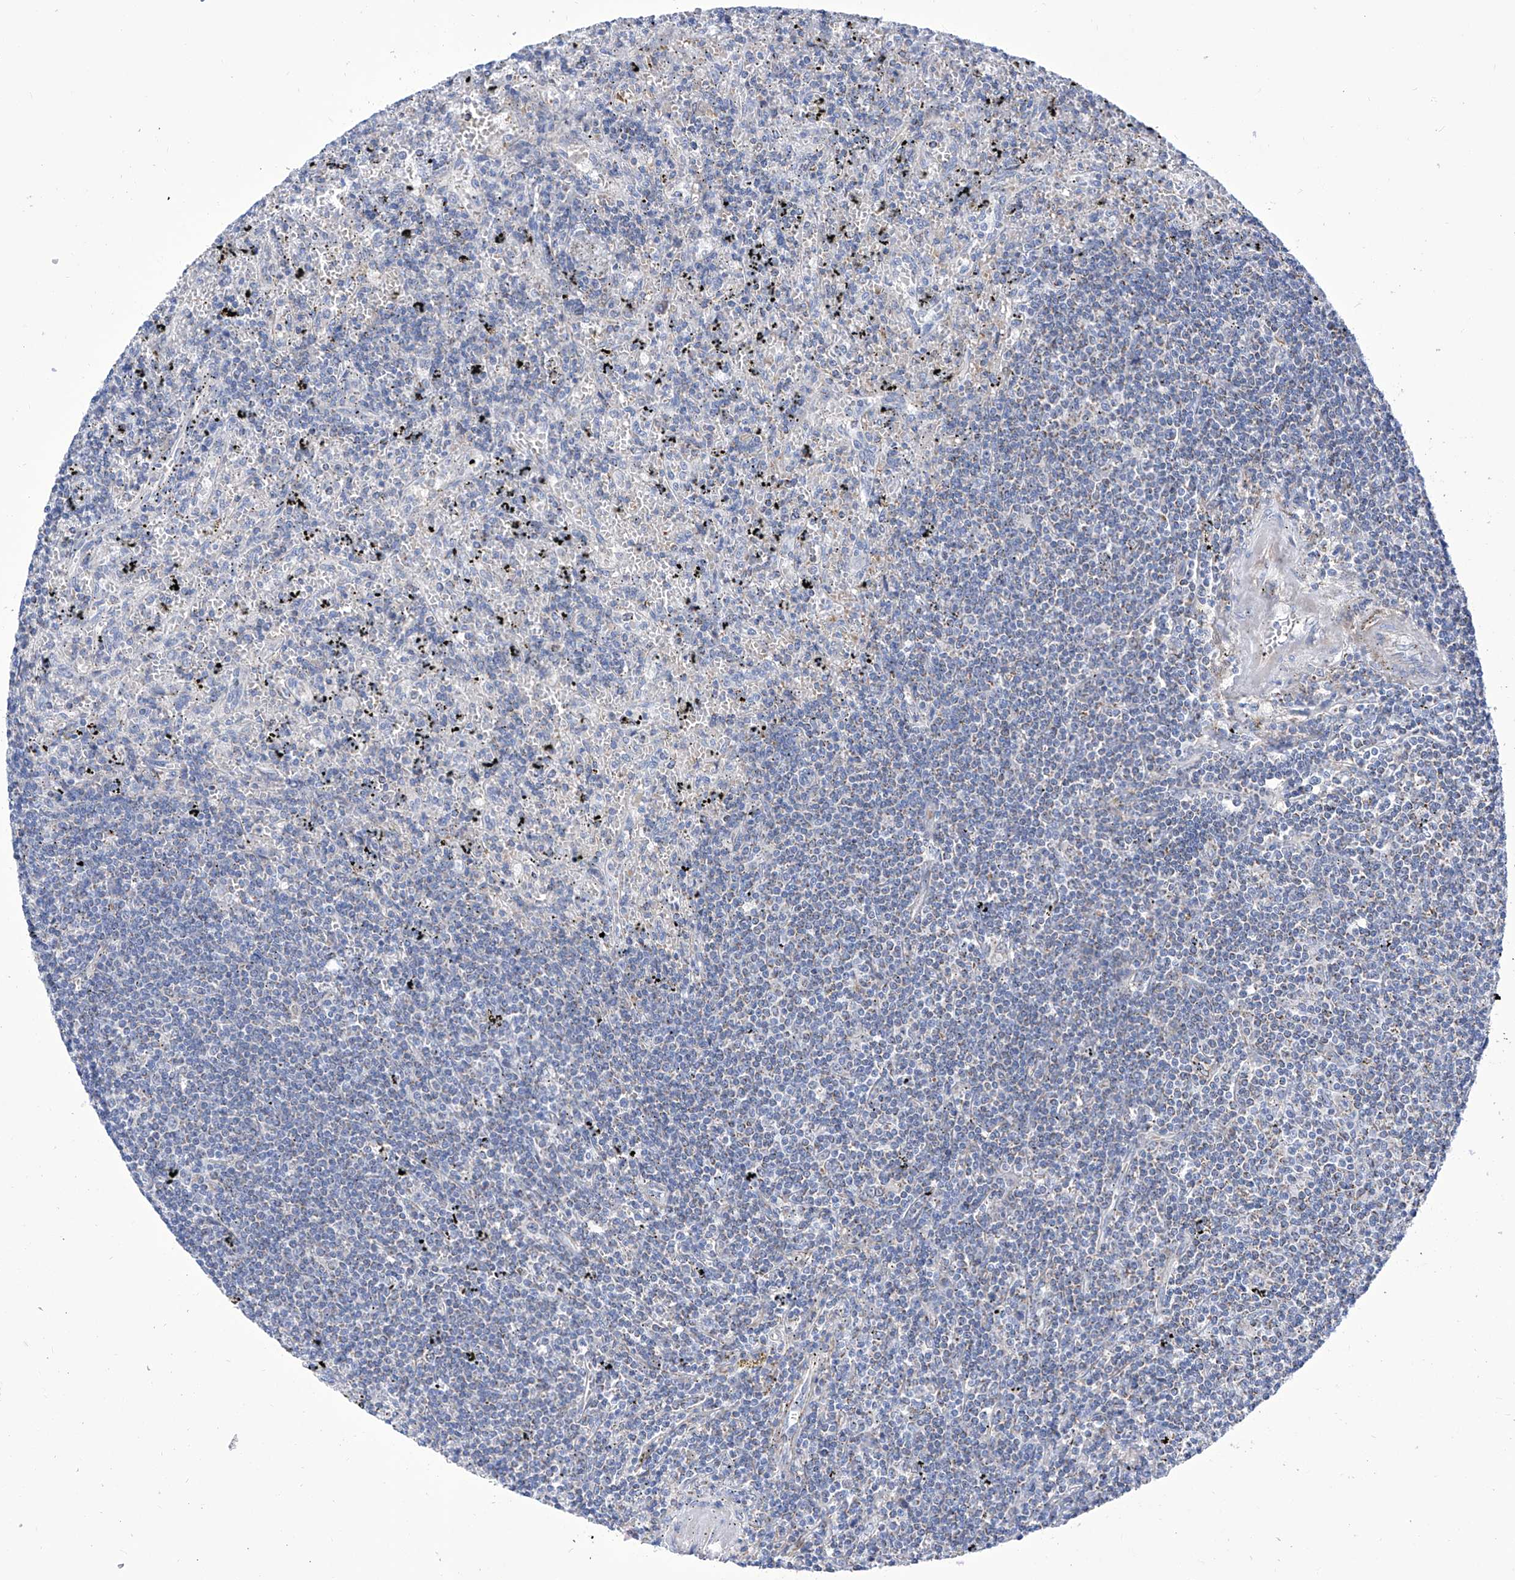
{"staining": {"intensity": "negative", "quantity": "none", "location": "none"}, "tissue": "lymphoma", "cell_type": "Tumor cells", "image_type": "cancer", "snomed": [{"axis": "morphology", "description": "Malignant lymphoma, non-Hodgkin's type, Low grade"}, {"axis": "topography", "description": "Spleen"}], "caption": "High power microscopy photomicrograph of an IHC histopathology image of lymphoma, revealing no significant positivity in tumor cells.", "gene": "SRBD1", "patient": {"sex": "male", "age": 76}}